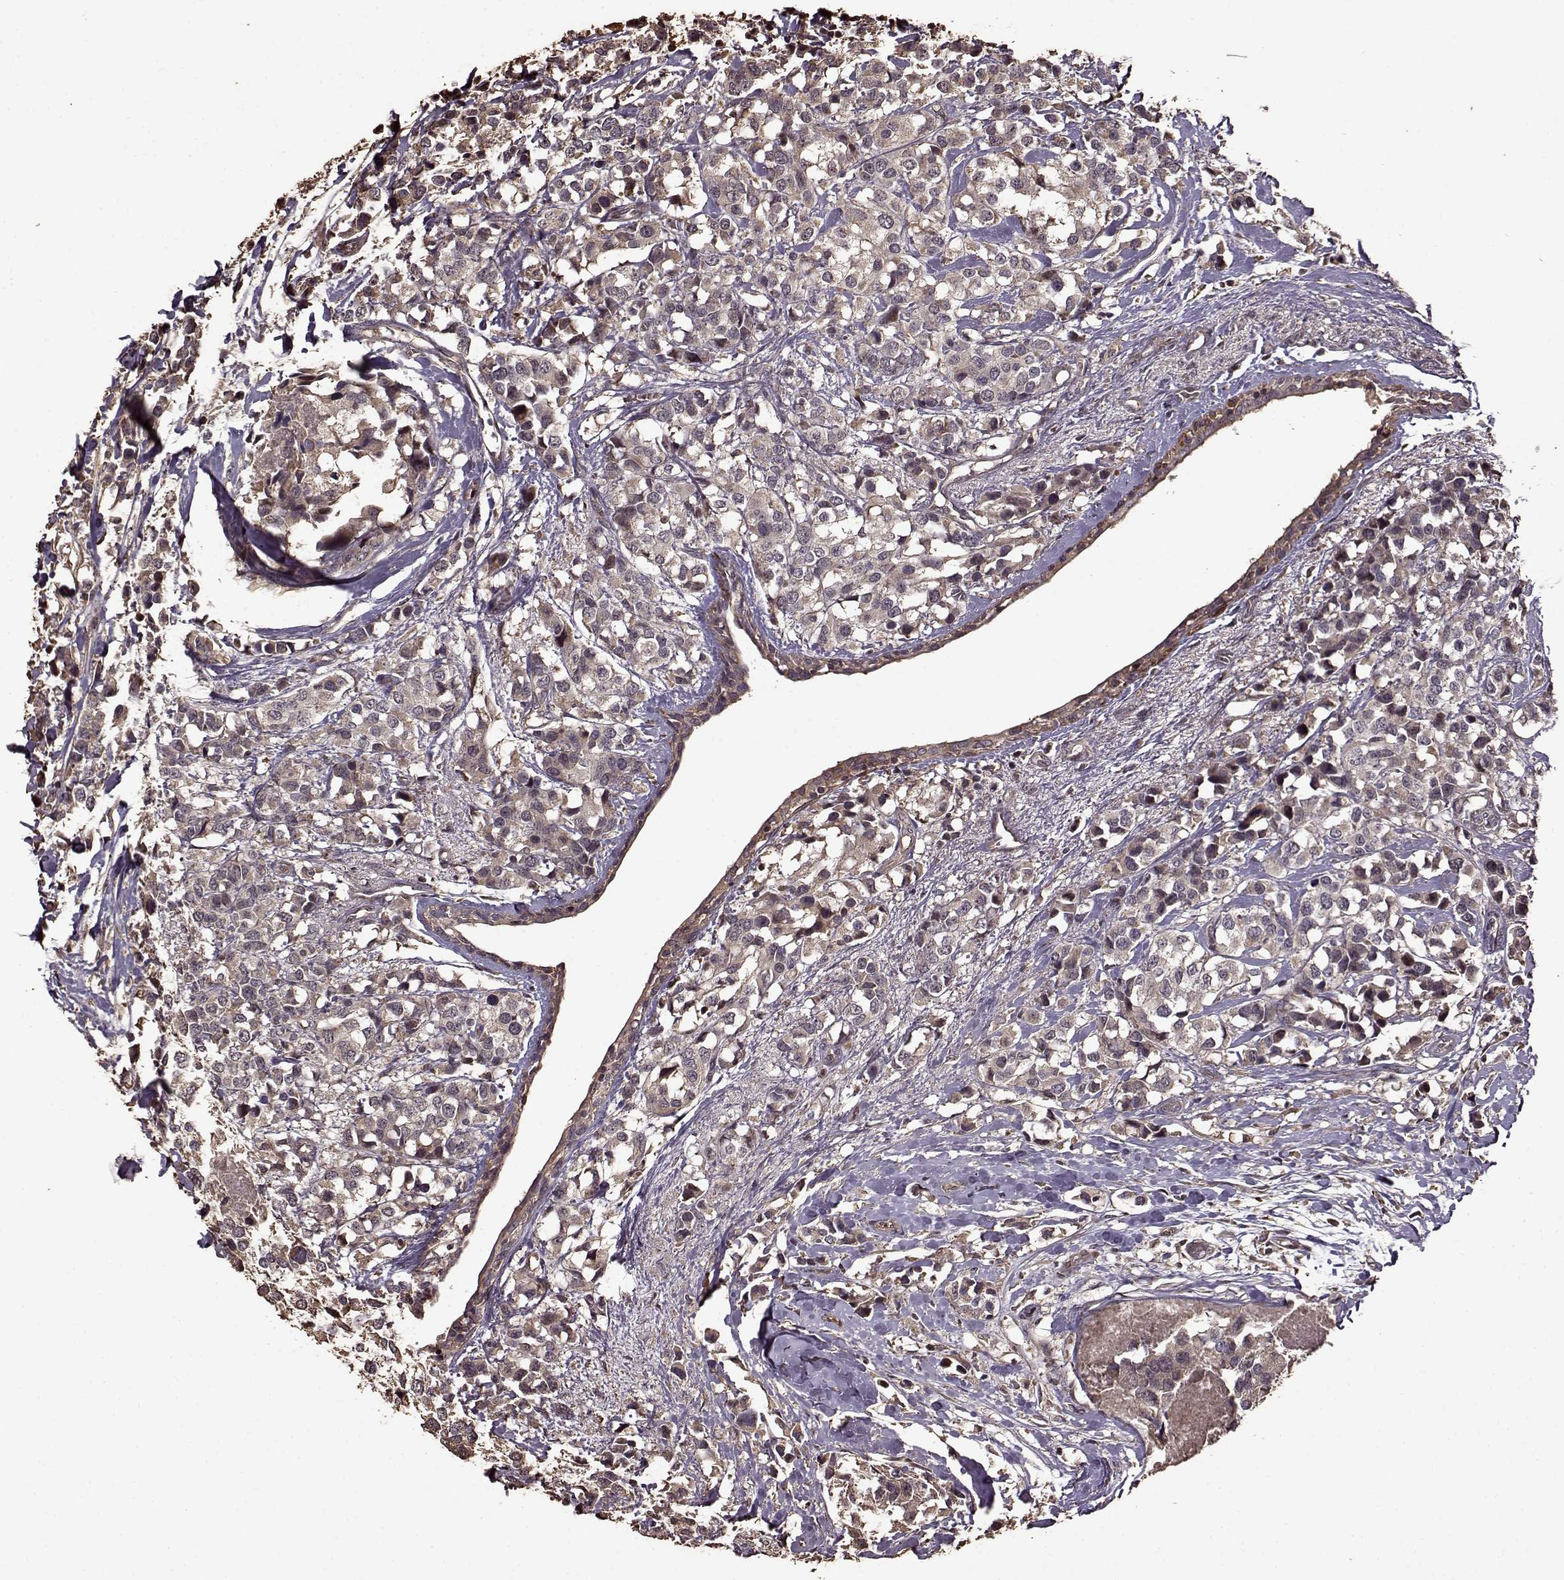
{"staining": {"intensity": "weak", "quantity": "25%-75%", "location": "cytoplasmic/membranous"}, "tissue": "breast cancer", "cell_type": "Tumor cells", "image_type": "cancer", "snomed": [{"axis": "morphology", "description": "Lobular carcinoma"}, {"axis": "topography", "description": "Breast"}], "caption": "This photomicrograph exhibits immunohistochemistry (IHC) staining of human breast cancer (lobular carcinoma), with low weak cytoplasmic/membranous expression in approximately 25%-75% of tumor cells.", "gene": "FBXW11", "patient": {"sex": "female", "age": 59}}